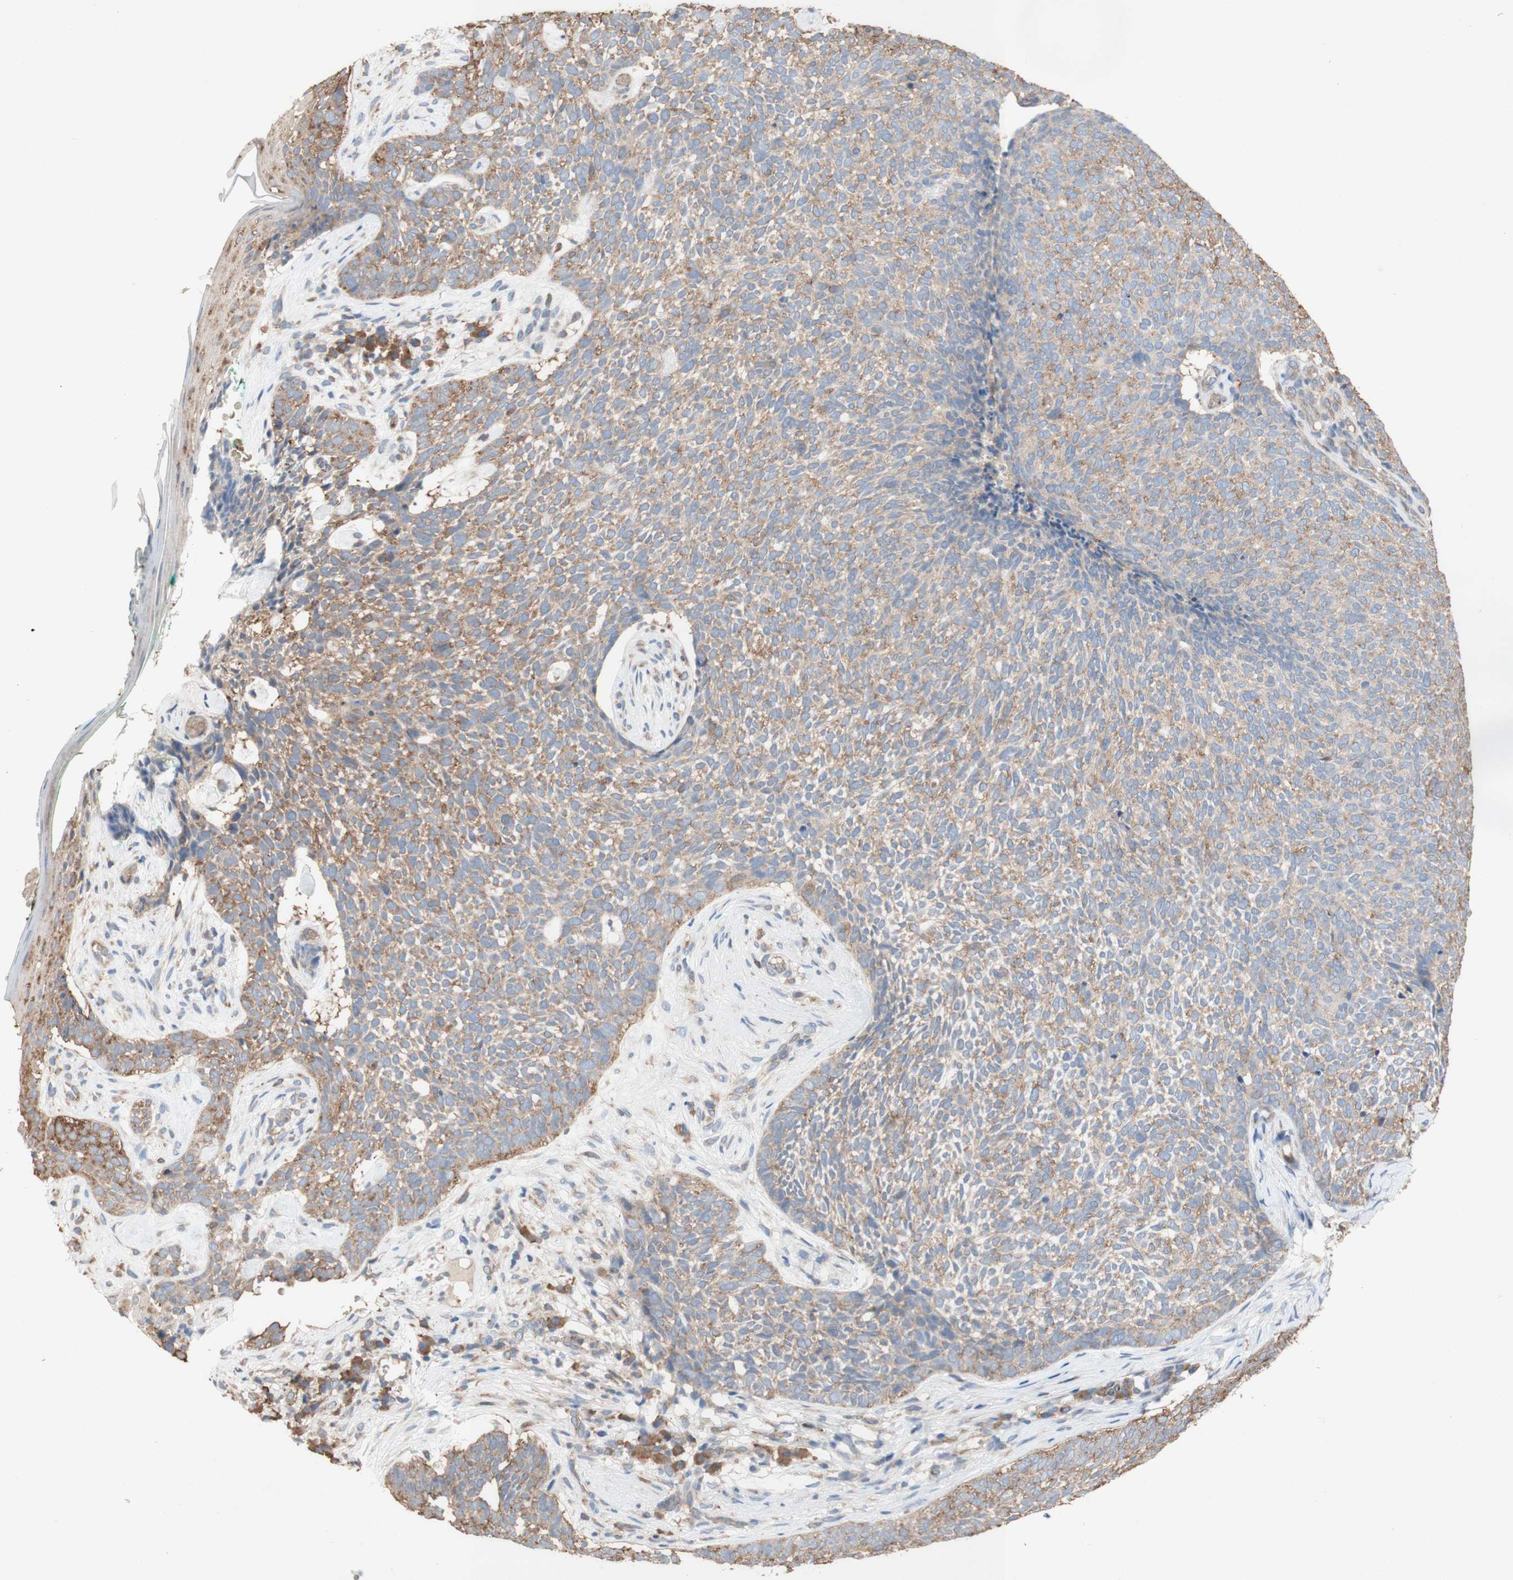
{"staining": {"intensity": "moderate", "quantity": ">75%", "location": "cytoplasmic/membranous"}, "tissue": "skin cancer", "cell_type": "Tumor cells", "image_type": "cancer", "snomed": [{"axis": "morphology", "description": "Basal cell carcinoma"}, {"axis": "topography", "description": "Skin"}], "caption": "The image displays immunohistochemical staining of basal cell carcinoma (skin). There is moderate cytoplasmic/membranous staining is appreciated in about >75% of tumor cells. (DAB IHC with brightfield microscopy, high magnification).", "gene": "PDGFB", "patient": {"sex": "female", "age": 84}}